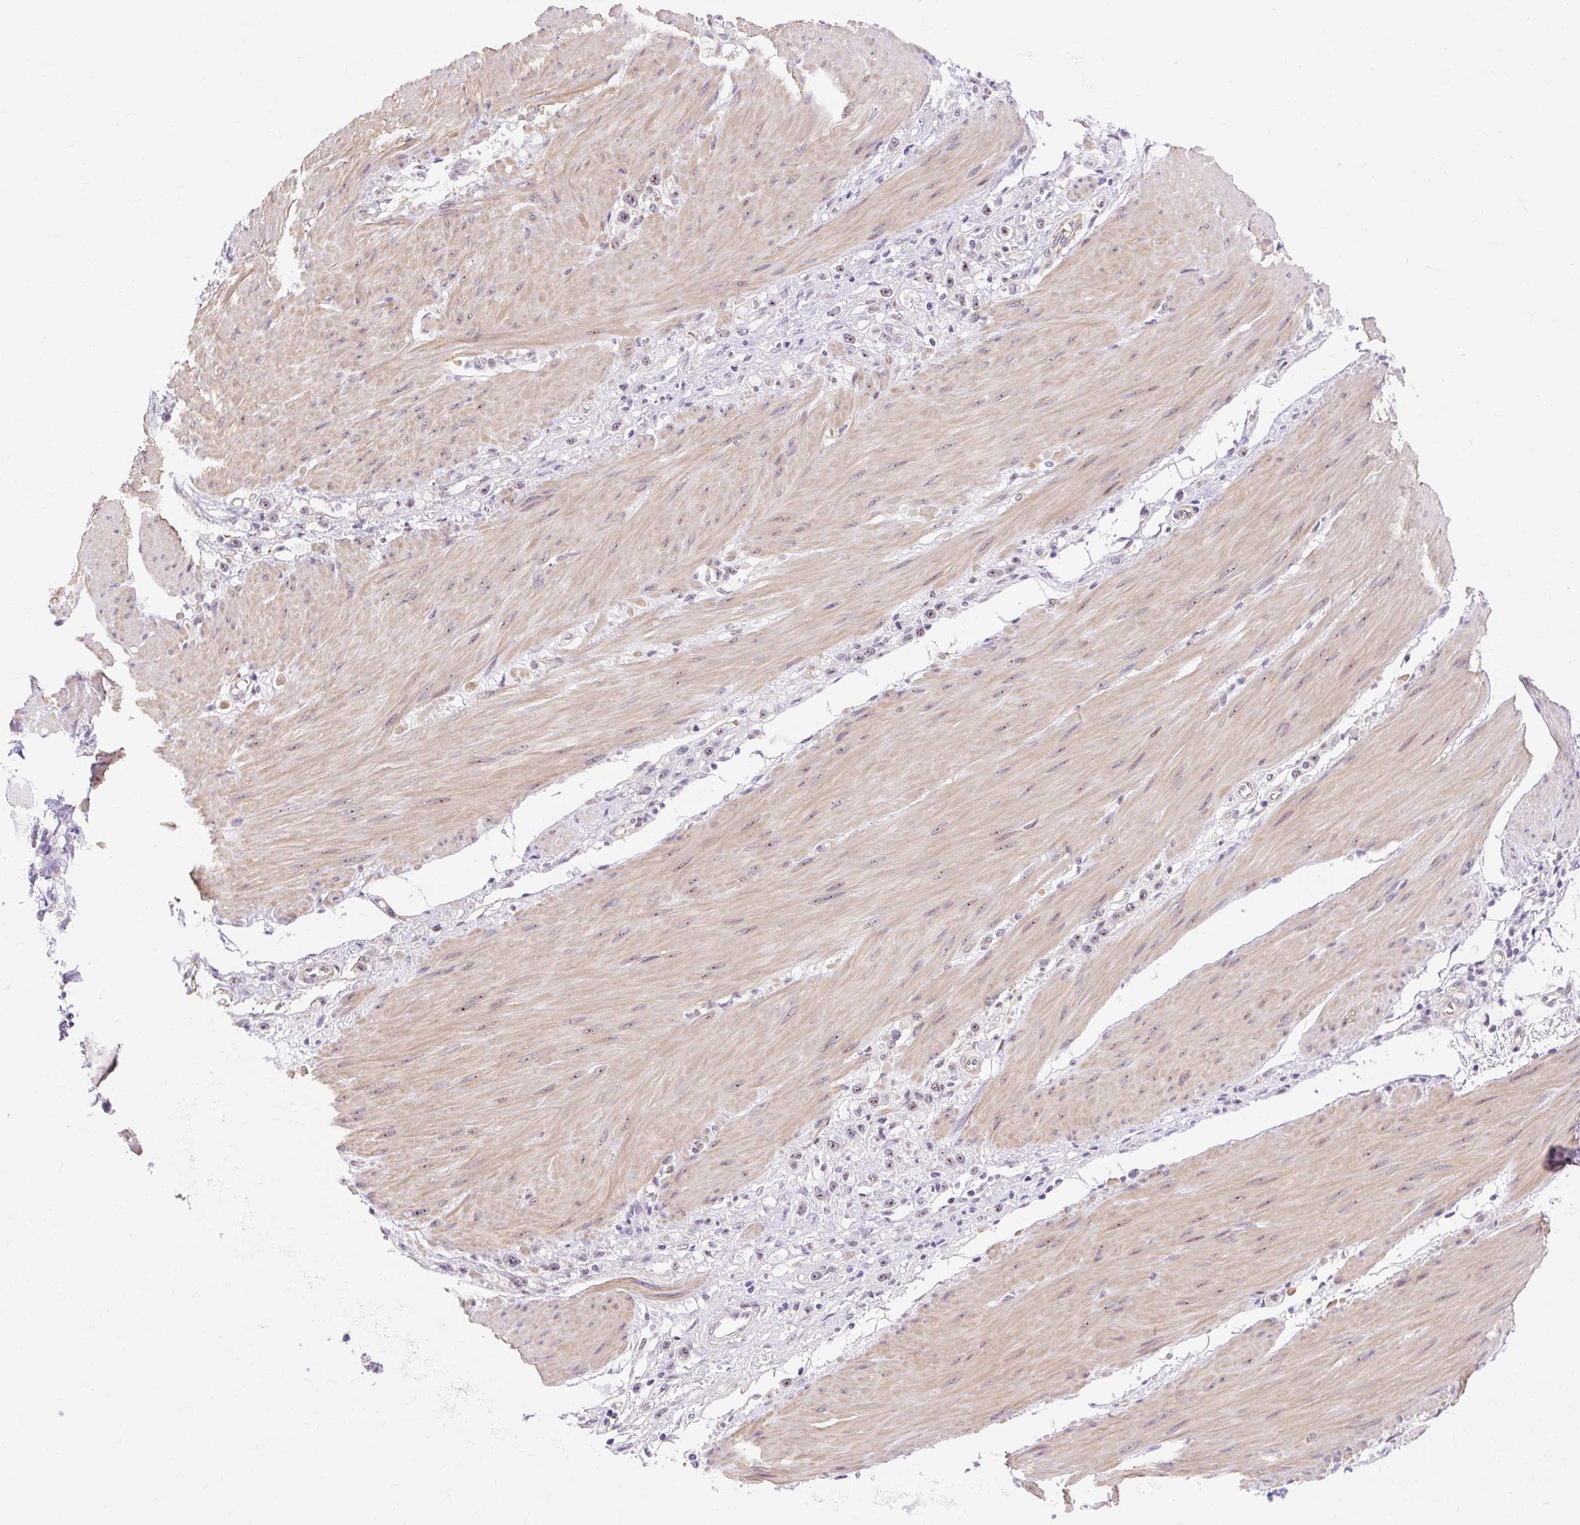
{"staining": {"intensity": "moderate", "quantity": ">75%", "location": "nuclear"}, "tissue": "stomach cancer", "cell_type": "Tumor cells", "image_type": "cancer", "snomed": [{"axis": "morphology", "description": "Adenocarcinoma, NOS"}, {"axis": "topography", "description": "Stomach"}], "caption": "Brown immunohistochemical staining in human stomach adenocarcinoma demonstrates moderate nuclear expression in approximately >75% of tumor cells. Nuclei are stained in blue.", "gene": "OBP2A", "patient": {"sex": "female", "age": 65}}